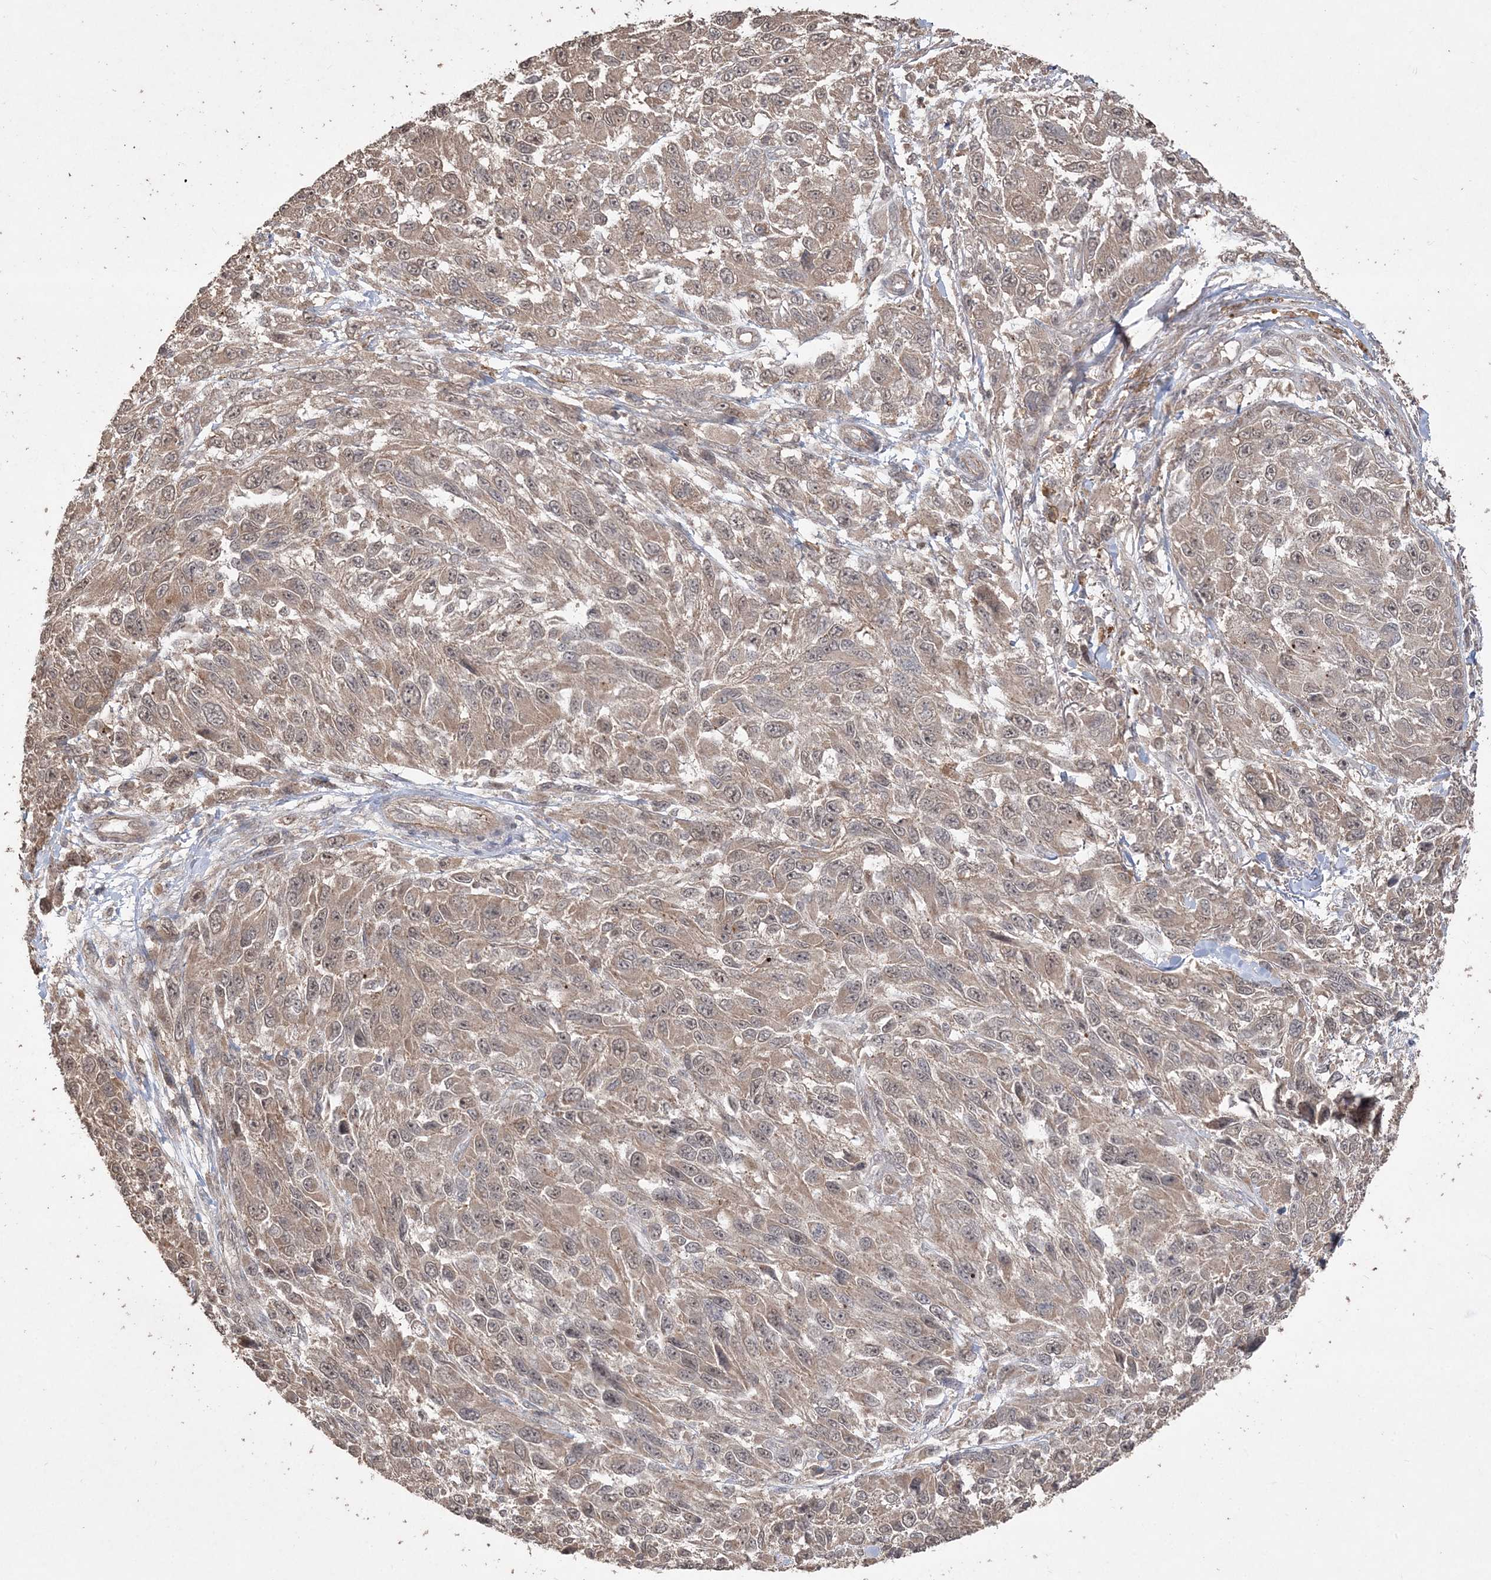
{"staining": {"intensity": "weak", "quantity": "25%-75%", "location": "cytoplasmic/membranous"}, "tissue": "melanoma", "cell_type": "Tumor cells", "image_type": "cancer", "snomed": [{"axis": "morphology", "description": "Malignant melanoma, NOS"}, {"axis": "topography", "description": "Skin"}], "caption": "High-power microscopy captured an immunohistochemistry photomicrograph of melanoma, revealing weak cytoplasmic/membranous expression in approximately 25%-75% of tumor cells.", "gene": "EHHADH", "patient": {"sex": "female", "age": 96}}